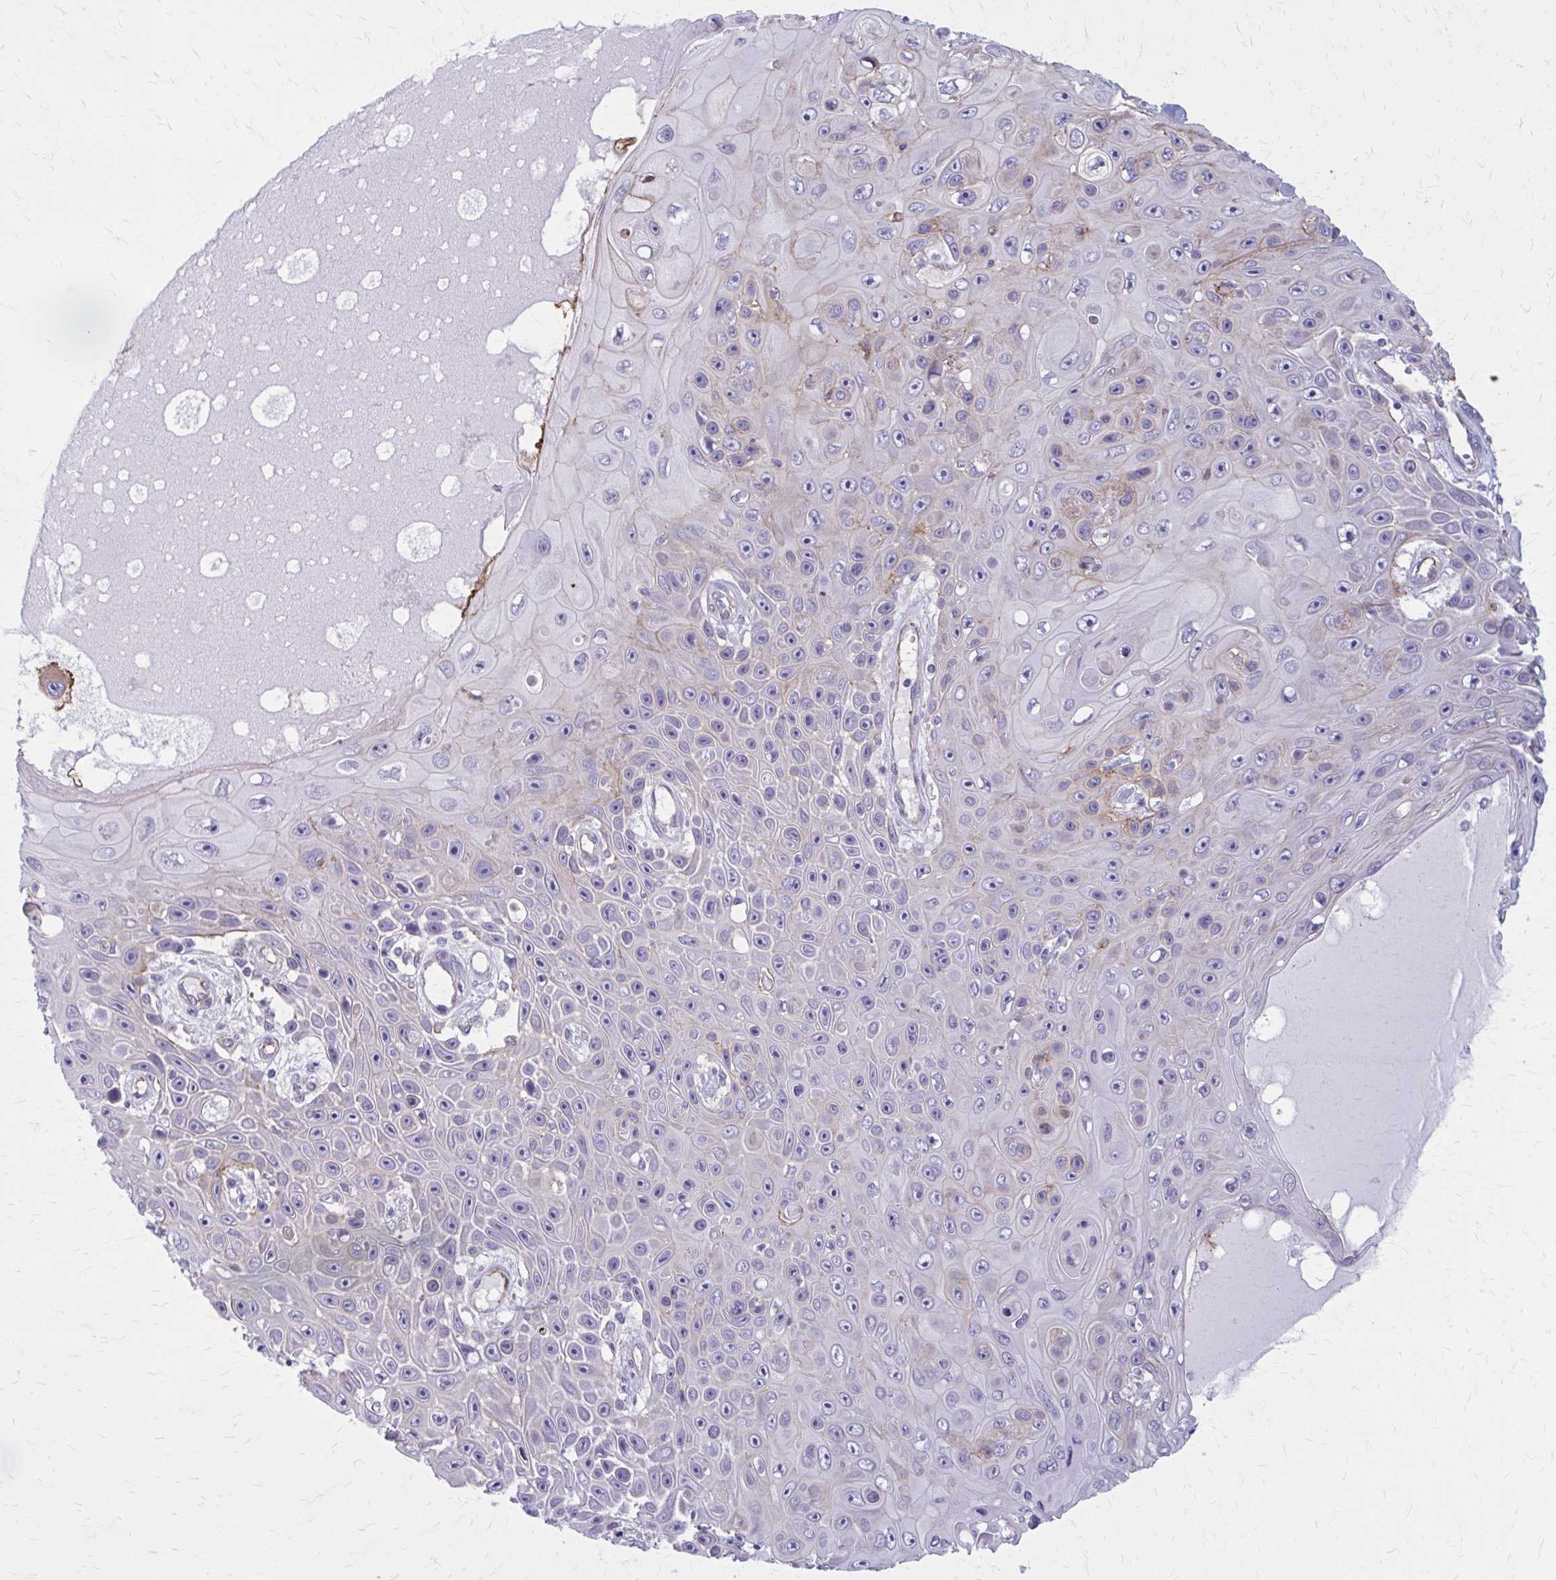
{"staining": {"intensity": "weak", "quantity": "<25%", "location": "cytoplasmic/membranous"}, "tissue": "skin cancer", "cell_type": "Tumor cells", "image_type": "cancer", "snomed": [{"axis": "morphology", "description": "Squamous cell carcinoma, NOS"}, {"axis": "topography", "description": "Skin"}], "caption": "The image reveals no staining of tumor cells in skin cancer (squamous cell carcinoma).", "gene": "ZDHHC7", "patient": {"sex": "male", "age": 82}}